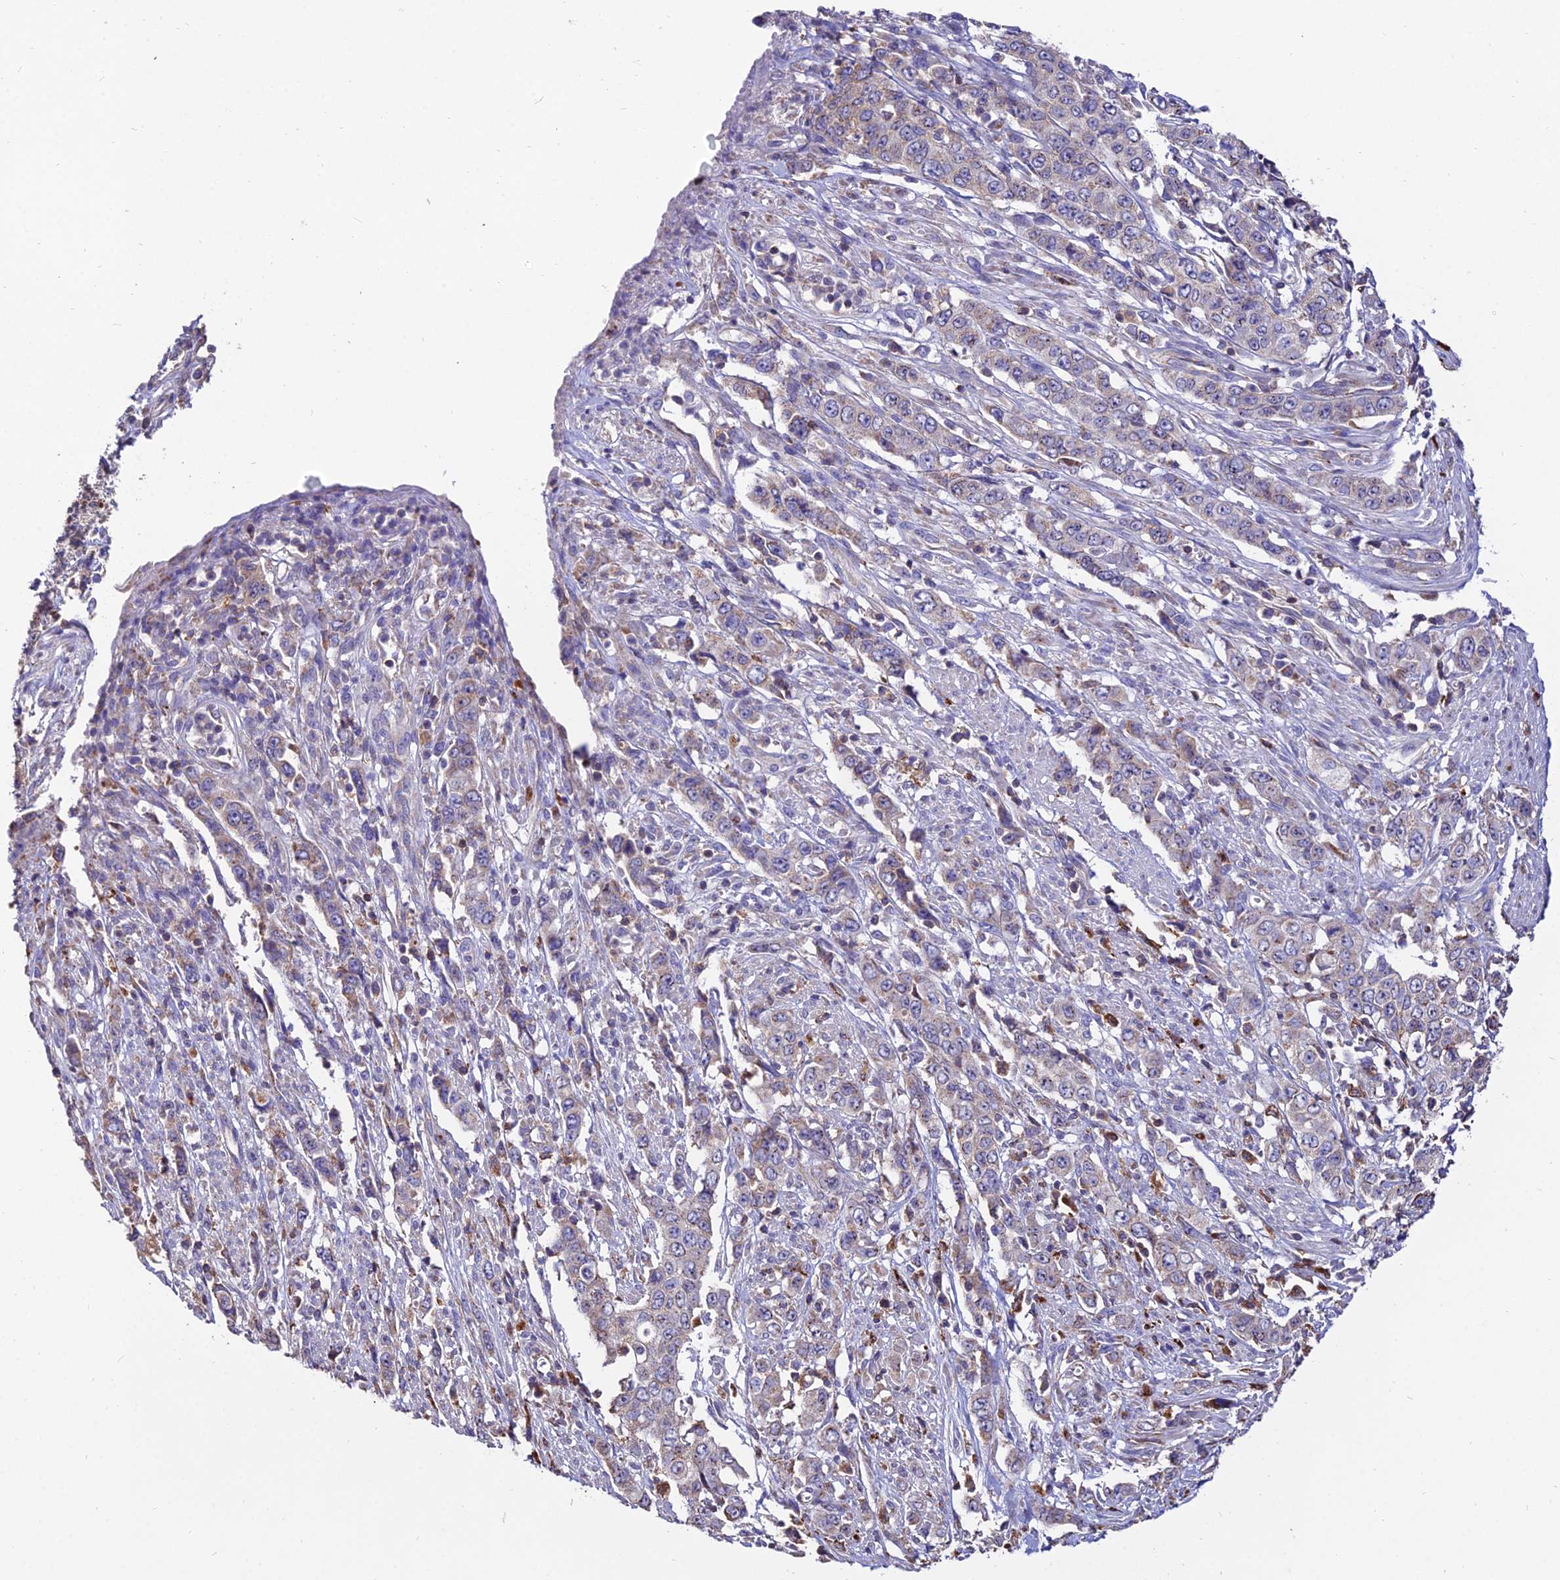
{"staining": {"intensity": "weak", "quantity": "<25%", "location": "cytoplasmic/membranous"}, "tissue": "stomach cancer", "cell_type": "Tumor cells", "image_type": "cancer", "snomed": [{"axis": "morphology", "description": "Adenocarcinoma, NOS"}, {"axis": "topography", "description": "Stomach, upper"}], "caption": "Immunohistochemistry (IHC) micrograph of human adenocarcinoma (stomach) stained for a protein (brown), which demonstrates no positivity in tumor cells. Brightfield microscopy of IHC stained with DAB (3,3'-diaminobenzidine) (brown) and hematoxylin (blue), captured at high magnification.", "gene": "PNLIPRP3", "patient": {"sex": "male", "age": 62}}